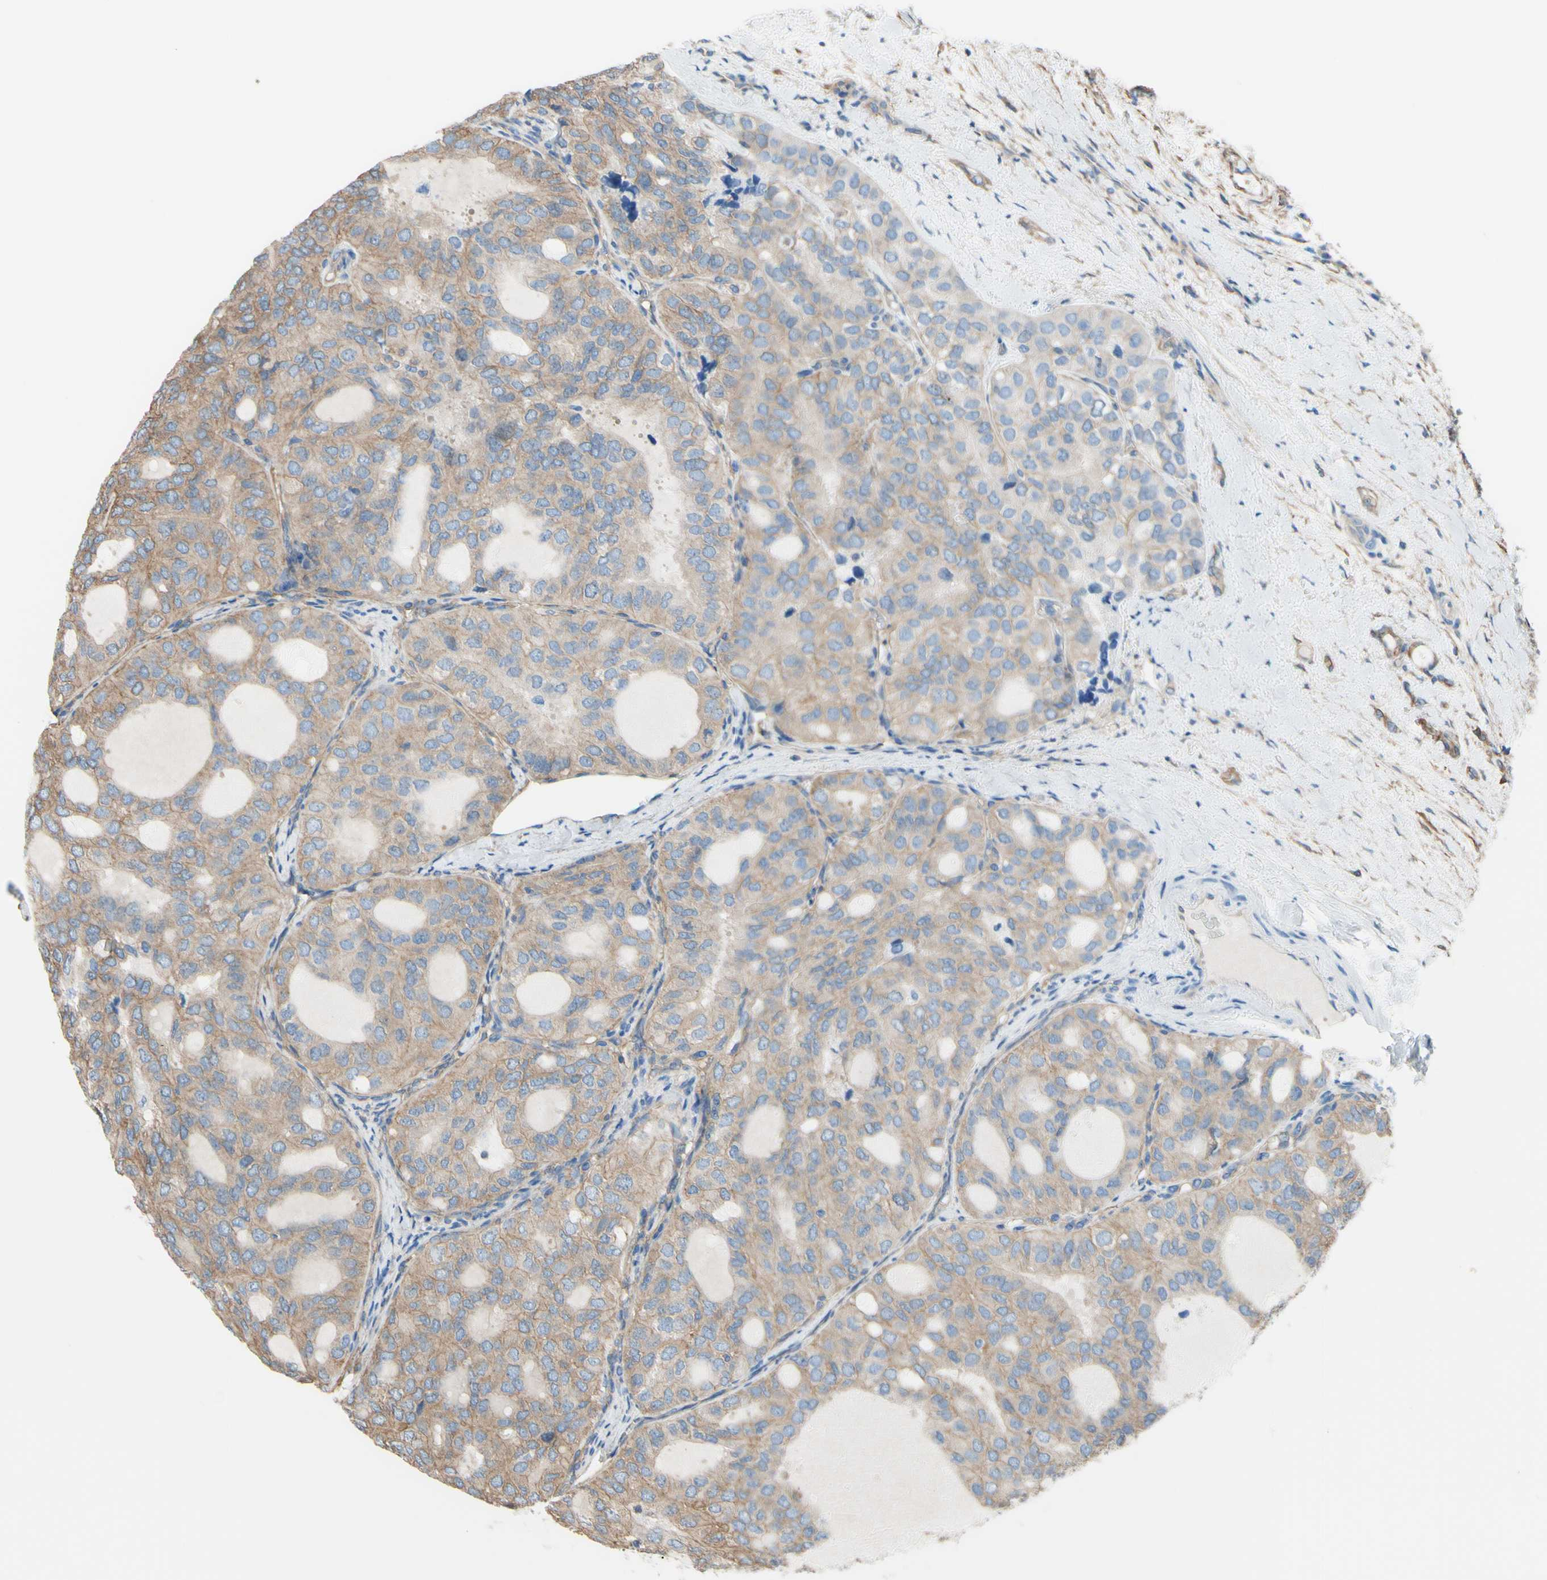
{"staining": {"intensity": "weak", "quantity": ">75%", "location": "cytoplasmic/membranous"}, "tissue": "thyroid cancer", "cell_type": "Tumor cells", "image_type": "cancer", "snomed": [{"axis": "morphology", "description": "Follicular adenoma carcinoma, NOS"}, {"axis": "topography", "description": "Thyroid gland"}], "caption": "Brown immunohistochemical staining in thyroid cancer demonstrates weak cytoplasmic/membranous positivity in approximately >75% of tumor cells.", "gene": "ADD1", "patient": {"sex": "male", "age": 75}}